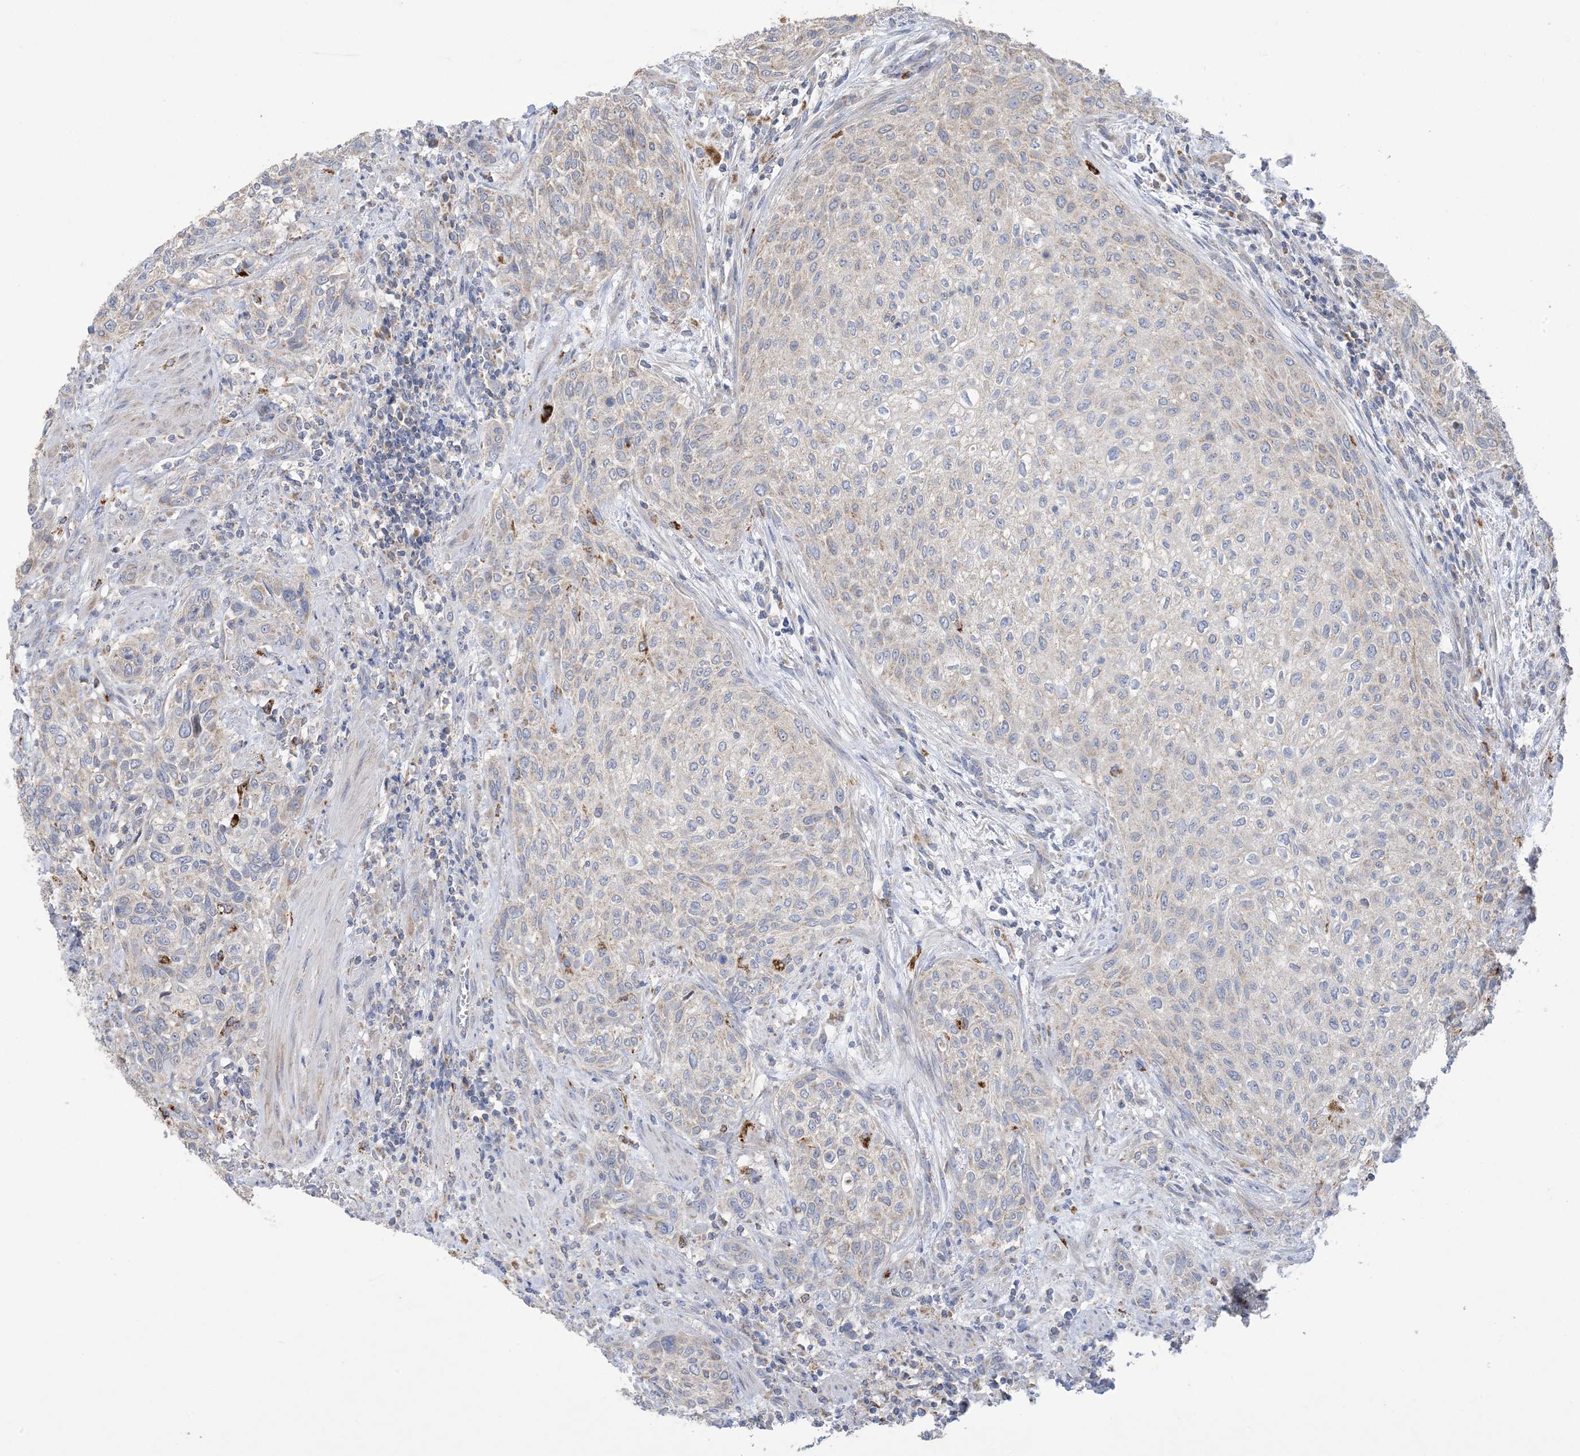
{"staining": {"intensity": "moderate", "quantity": "<25%", "location": "cytoplasmic/membranous"}, "tissue": "urothelial cancer", "cell_type": "Tumor cells", "image_type": "cancer", "snomed": [{"axis": "morphology", "description": "Urothelial carcinoma, High grade"}, {"axis": "topography", "description": "Urinary bladder"}], "caption": "Protein expression analysis of high-grade urothelial carcinoma exhibits moderate cytoplasmic/membranous positivity in approximately <25% of tumor cells.", "gene": "CLEC16A", "patient": {"sex": "male", "age": 35}}